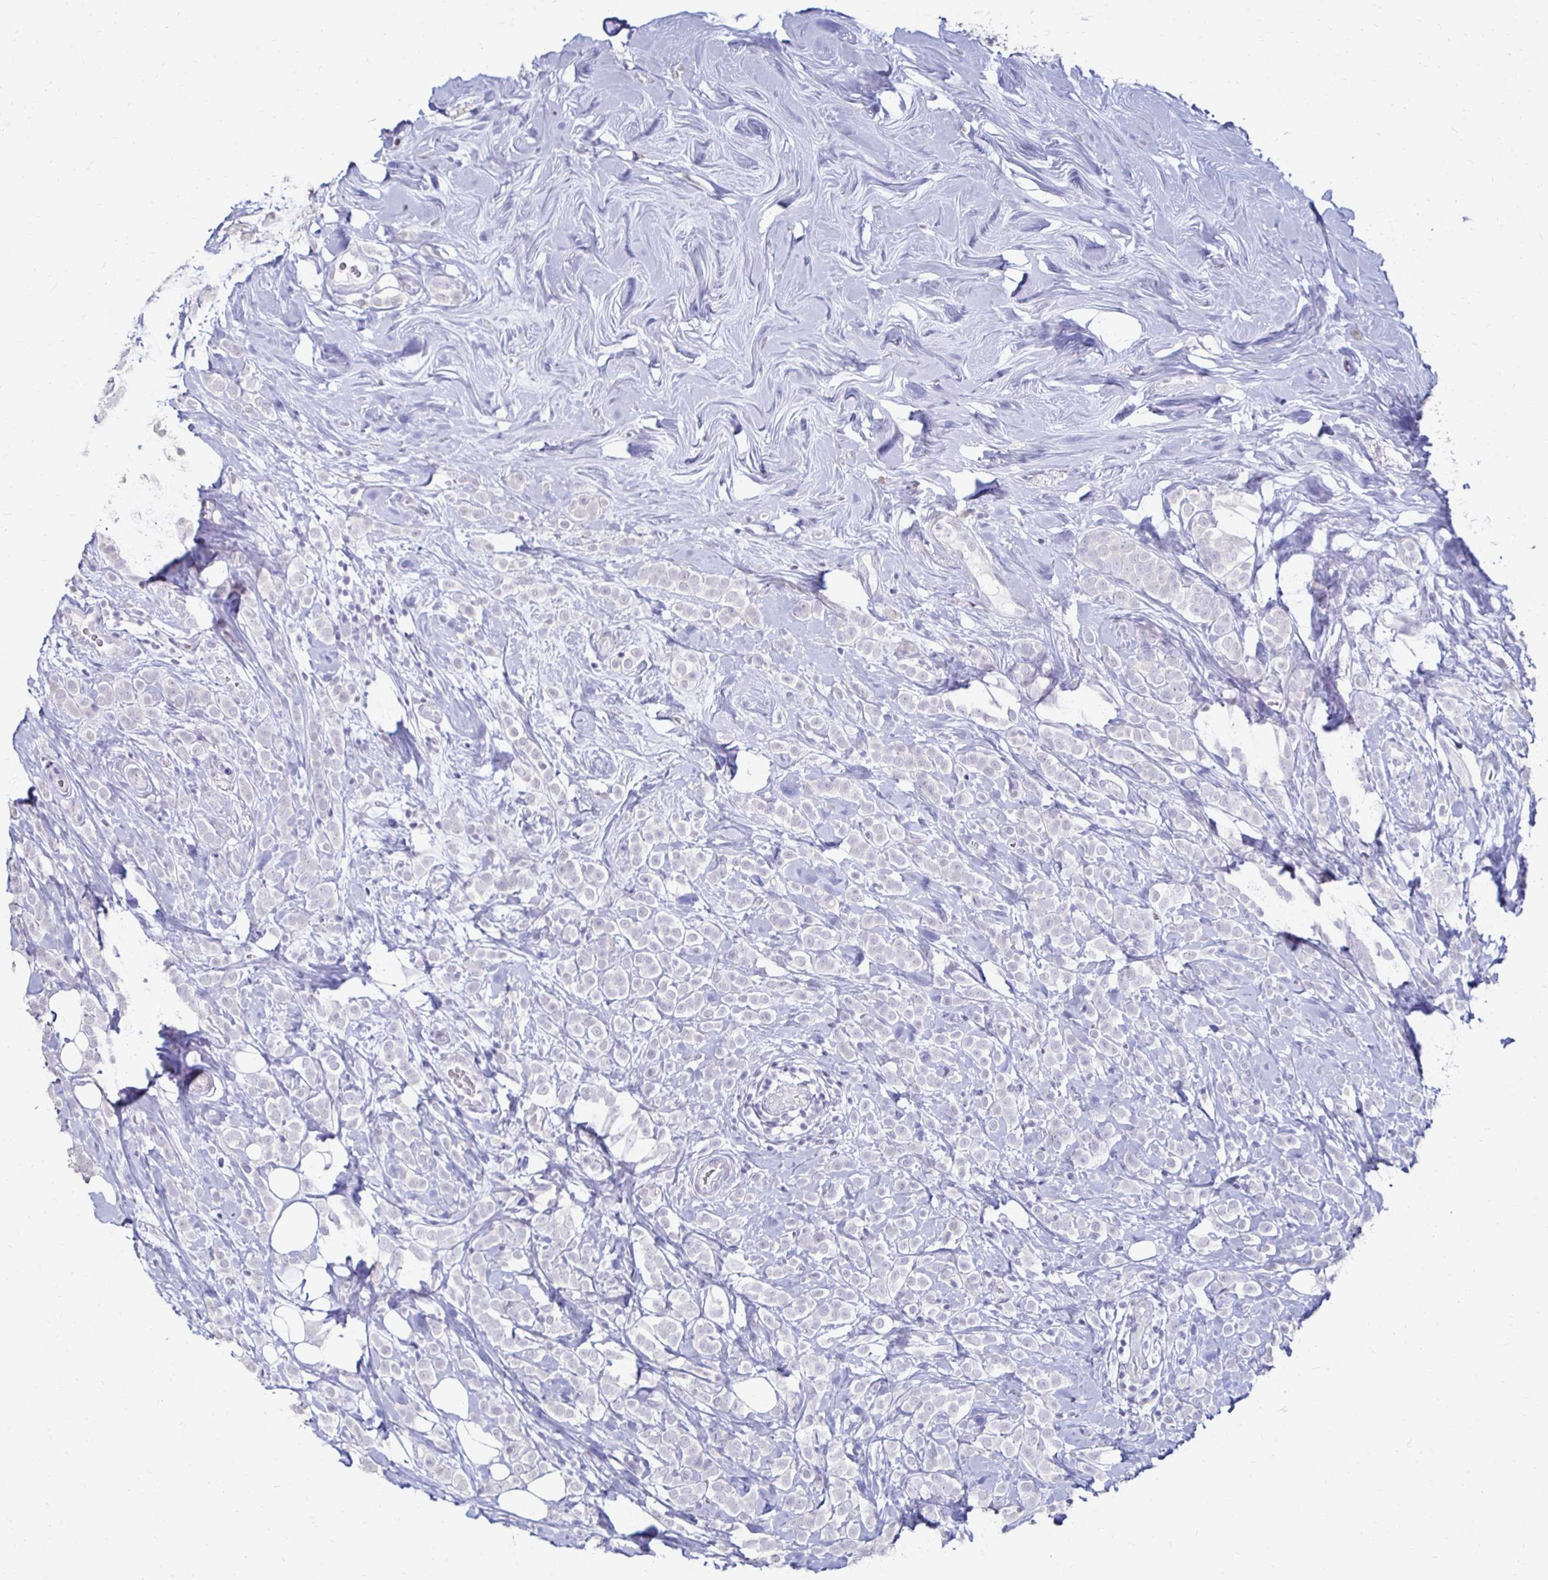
{"staining": {"intensity": "negative", "quantity": "none", "location": "none"}, "tissue": "breast cancer", "cell_type": "Tumor cells", "image_type": "cancer", "snomed": [{"axis": "morphology", "description": "Lobular carcinoma"}, {"axis": "topography", "description": "Breast"}], "caption": "The micrograph shows no significant positivity in tumor cells of breast lobular carcinoma. (DAB immunohistochemistry (IHC), high magnification).", "gene": "TOMM34", "patient": {"sex": "female", "age": 49}}